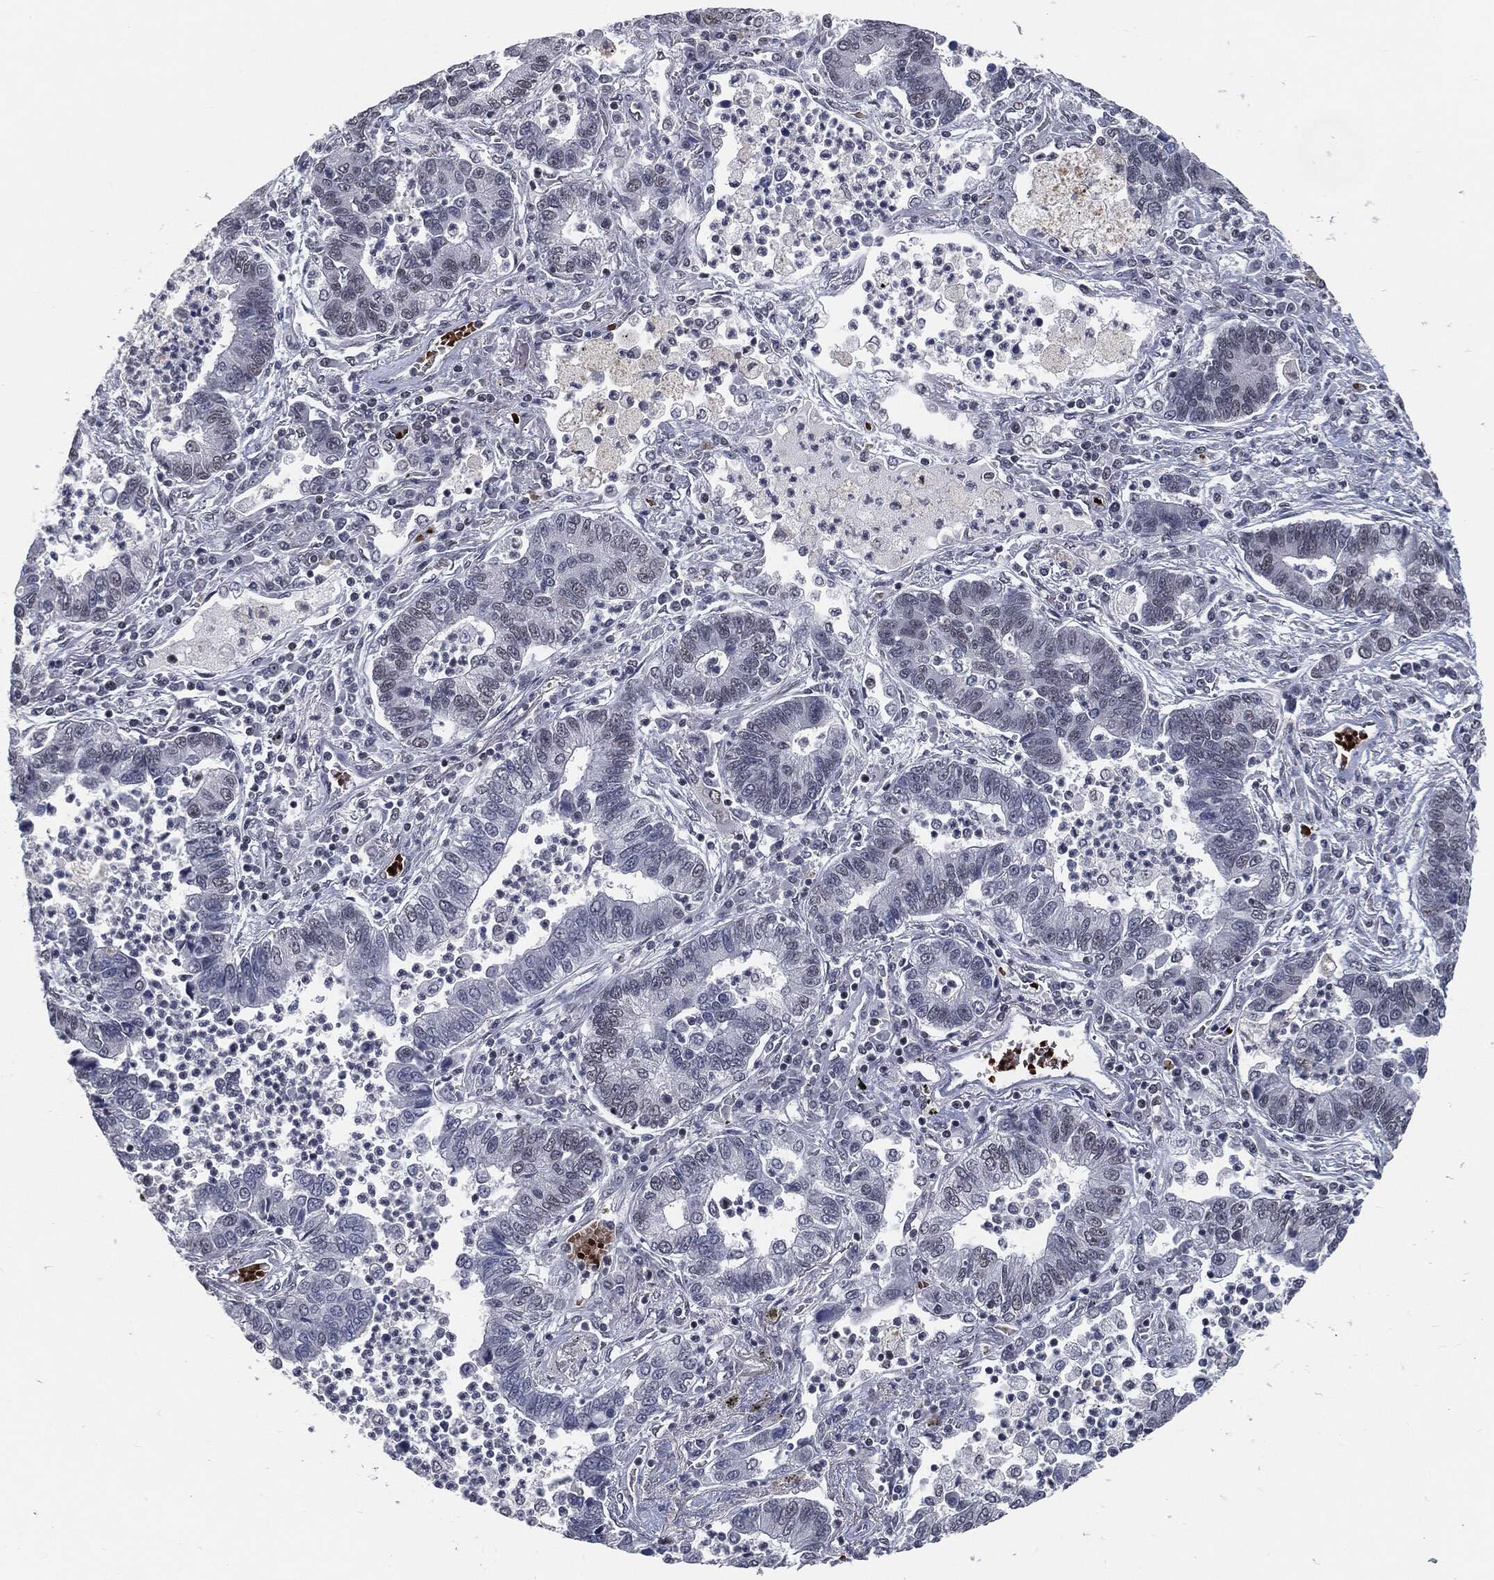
{"staining": {"intensity": "negative", "quantity": "none", "location": "none"}, "tissue": "lung cancer", "cell_type": "Tumor cells", "image_type": "cancer", "snomed": [{"axis": "morphology", "description": "Adenocarcinoma, NOS"}, {"axis": "topography", "description": "Lung"}], "caption": "Tumor cells are negative for brown protein staining in lung cancer.", "gene": "ANXA1", "patient": {"sex": "female", "age": 57}}